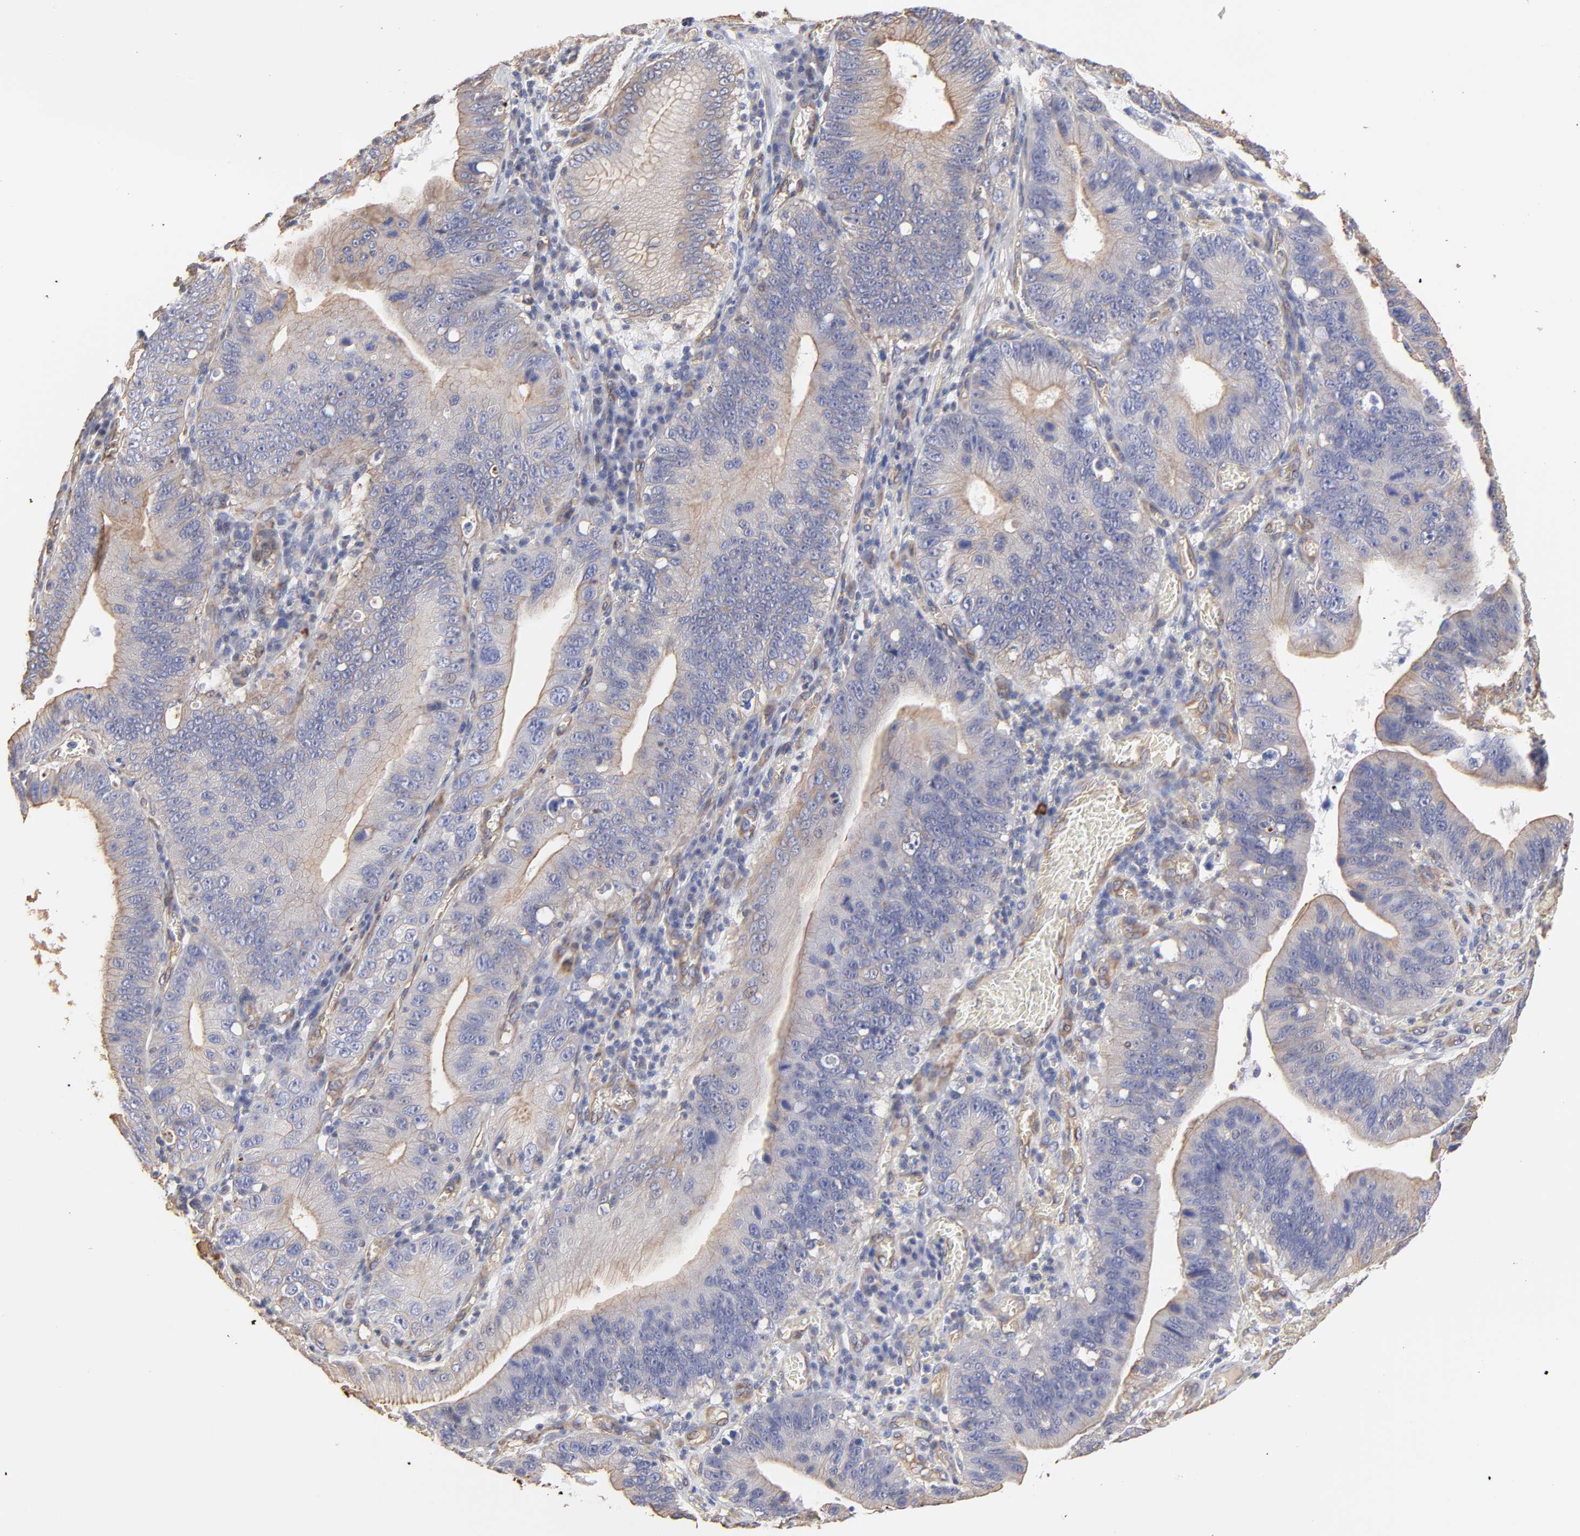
{"staining": {"intensity": "weak", "quantity": ">75%", "location": "cytoplasmic/membranous"}, "tissue": "stomach cancer", "cell_type": "Tumor cells", "image_type": "cancer", "snomed": [{"axis": "morphology", "description": "Adenocarcinoma, NOS"}, {"axis": "topography", "description": "Stomach"}, {"axis": "topography", "description": "Gastric cardia"}], "caption": "A histopathology image of human stomach cancer (adenocarcinoma) stained for a protein reveals weak cytoplasmic/membranous brown staining in tumor cells. Using DAB (brown) and hematoxylin (blue) stains, captured at high magnification using brightfield microscopy.", "gene": "LRCH2", "patient": {"sex": "male", "age": 59}}